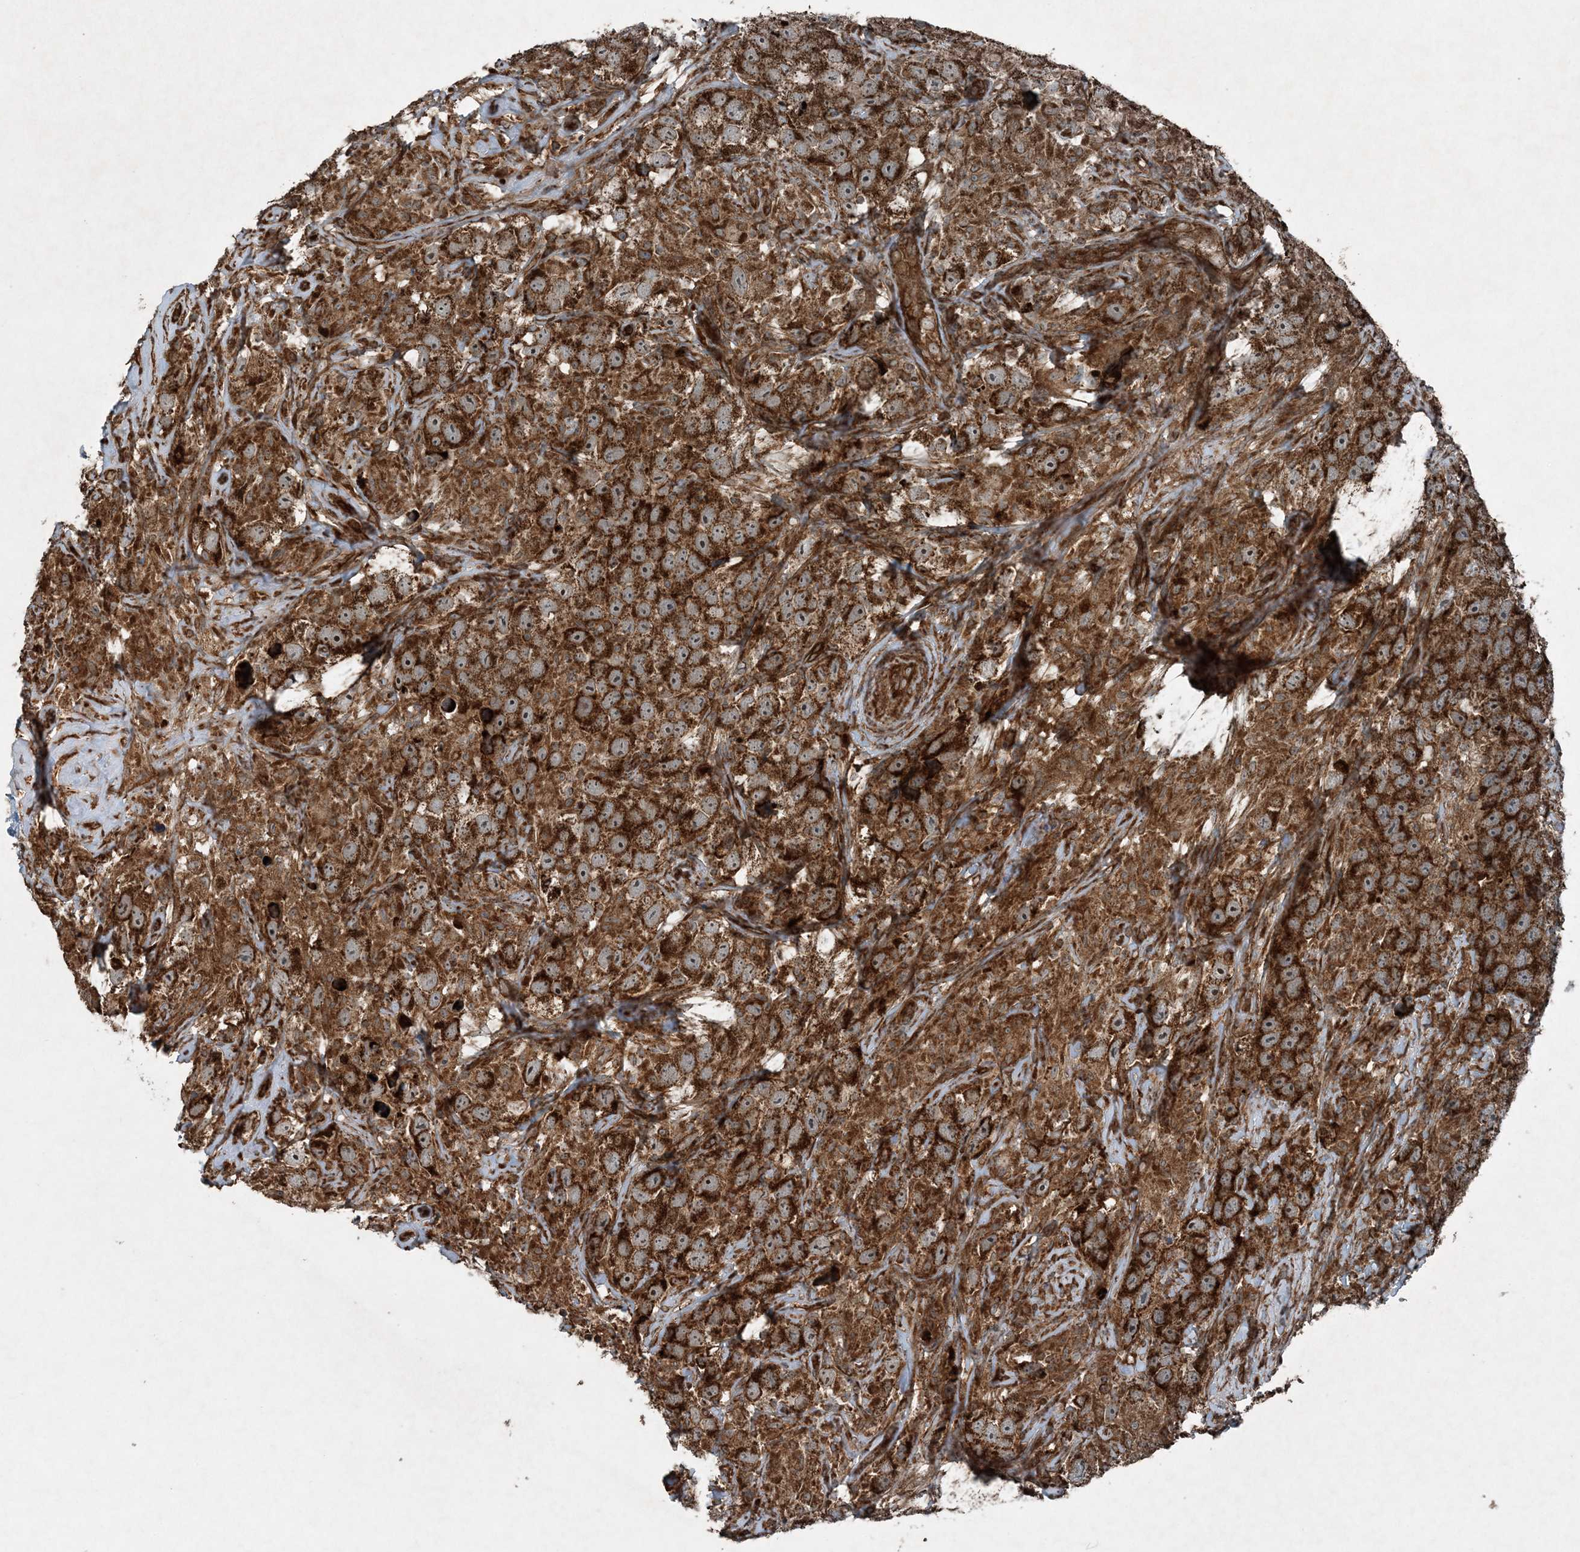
{"staining": {"intensity": "strong", "quantity": ">75%", "location": "cytoplasmic/membranous"}, "tissue": "testis cancer", "cell_type": "Tumor cells", "image_type": "cancer", "snomed": [{"axis": "morphology", "description": "Seminoma, NOS"}, {"axis": "topography", "description": "Testis"}], "caption": "Immunohistochemistry histopathology image of neoplastic tissue: testis cancer (seminoma) stained using IHC displays high levels of strong protein expression localized specifically in the cytoplasmic/membranous of tumor cells, appearing as a cytoplasmic/membranous brown color.", "gene": "COPS7B", "patient": {"sex": "male", "age": 49}}